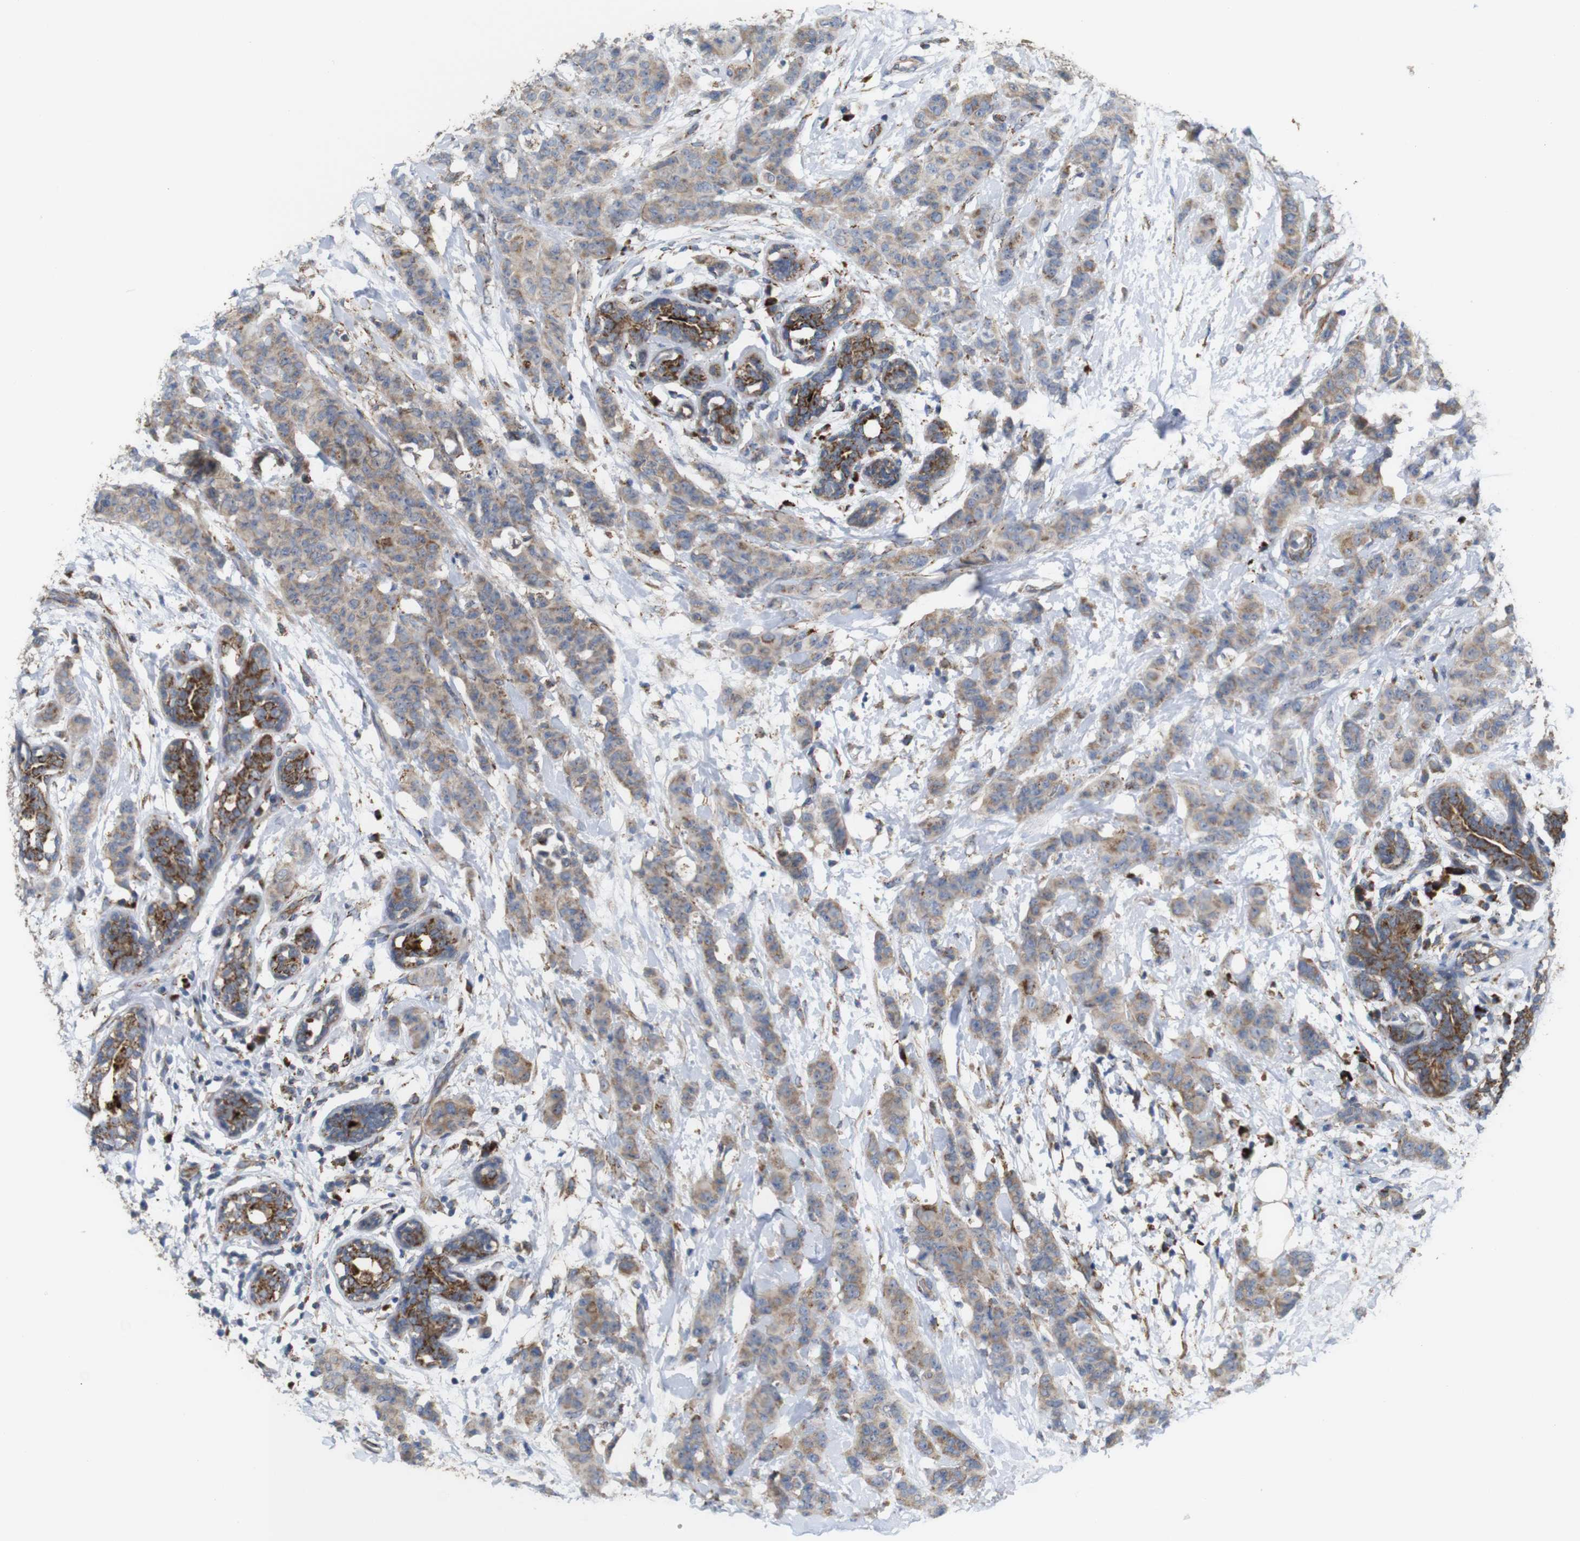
{"staining": {"intensity": "moderate", "quantity": "25%-75%", "location": "cytoplasmic/membranous"}, "tissue": "breast cancer", "cell_type": "Tumor cells", "image_type": "cancer", "snomed": [{"axis": "morphology", "description": "Normal tissue, NOS"}, {"axis": "morphology", "description": "Duct carcinoma"}, {"axis": "topography", "description": "Breast"}], "caption": "This micrograph reveals immunohistochemistry (IHC) staining of human invasive ductal carcinoma (breast), with medium moderate cytoplasmic/membranous positivity in approximately 25%-75% of tumor cells.", "gene": "PTPRR", "patient": {"sex": "female", "age": 40}}